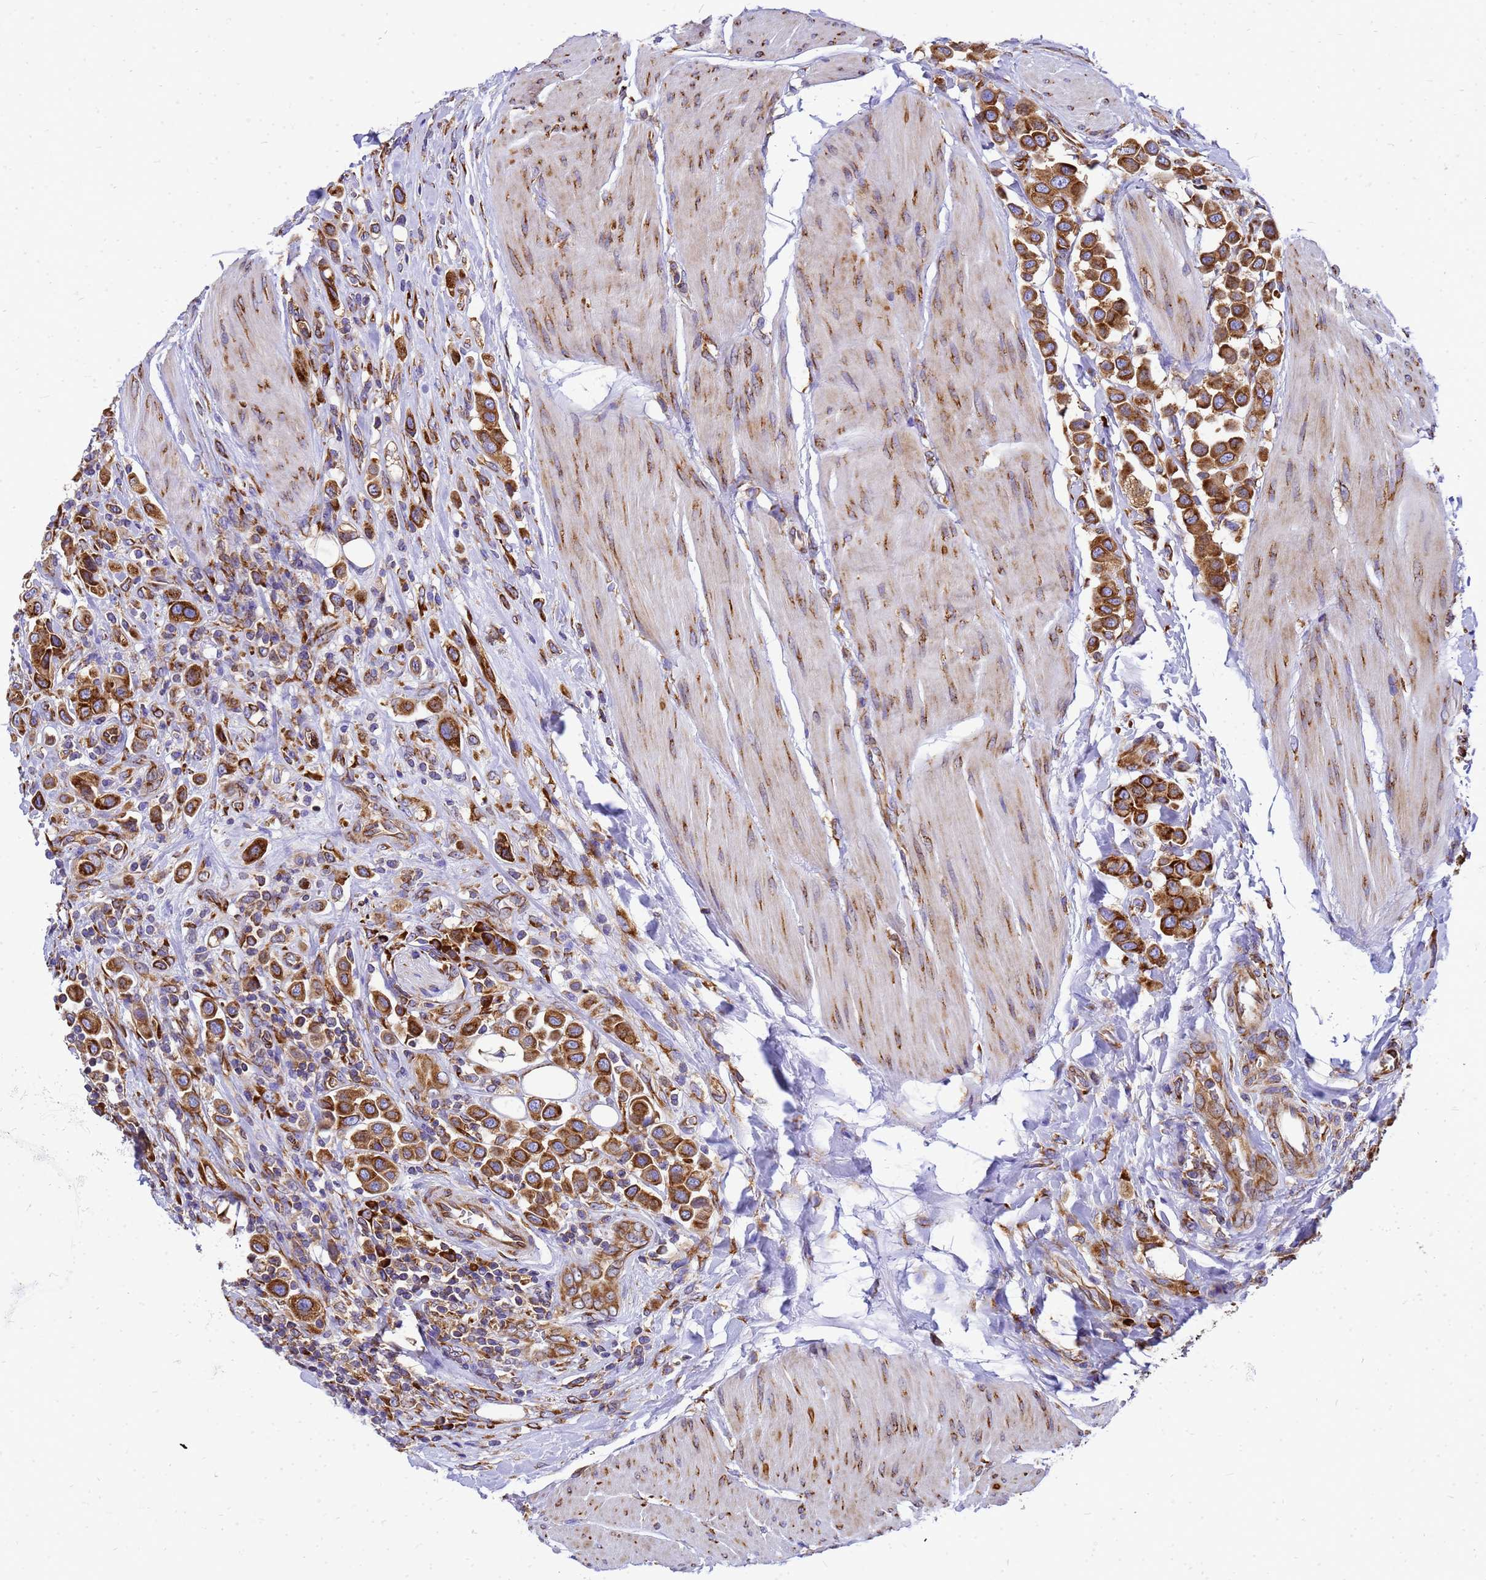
{"staining": {"intensity": "strong", "quantity": ">75%", "location": "cytoplasmic/membranous"}, "tissue": "urothelial cancer", "cell_type": "Tumor cells", "image_type": "cancer", "snomed": [{"axis": "morphology", "description": "Urothelial carcinoma, High grade"}, {"axis": "topography", "description": "Urinary bladder"}], "caption": "Strong cytoplasmic/membranous staining is seen in about >75% of tumor cells in urothelial cancer. (DAB IHC, brown staining for protein, blue staining for nuclei).", "gene": "EEF1D", "patient": {"sex": "male", "age": 50}}